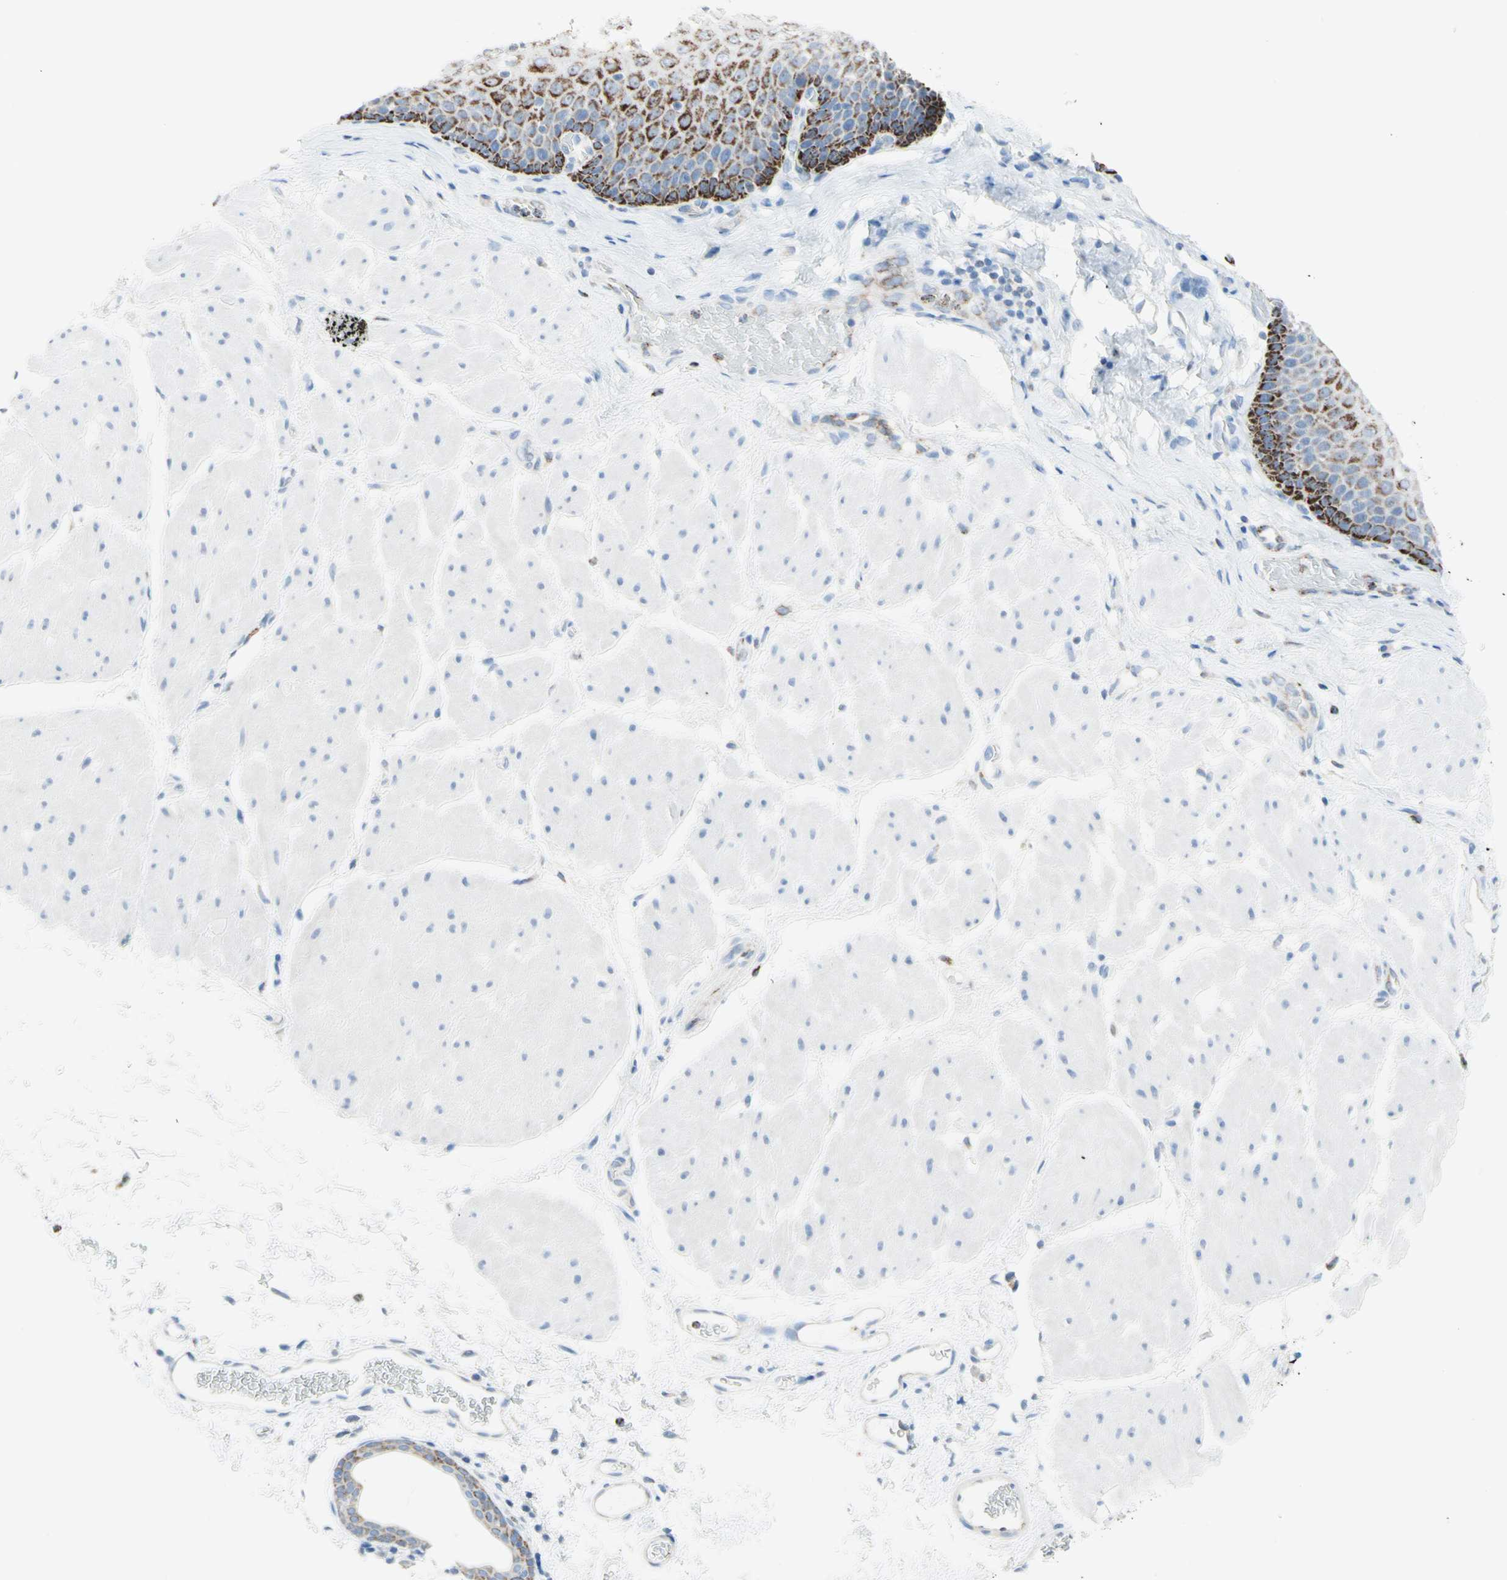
{"staining": {"intensity": "moderate", "quantity": "25%-75%", "location": "cytoplasmic/membranous"}, "tissue": "esophagus", "cell_type": "Squamous epithelial cells", "image_type": "normal", "snomed": [{"axis": "morphology", "description": "Normal tissue, NOS"}, {"axis": "topography", "description": "Esophagus"}], "caption": "Esophagus stained for a protein (brown) reveals moderate cytoplasmic/membranous positive staining in about 25%-75% of squamous epithelial cells.", "gene": "CYSLTR1", "patient": {"sex": "male", "age": 48}}